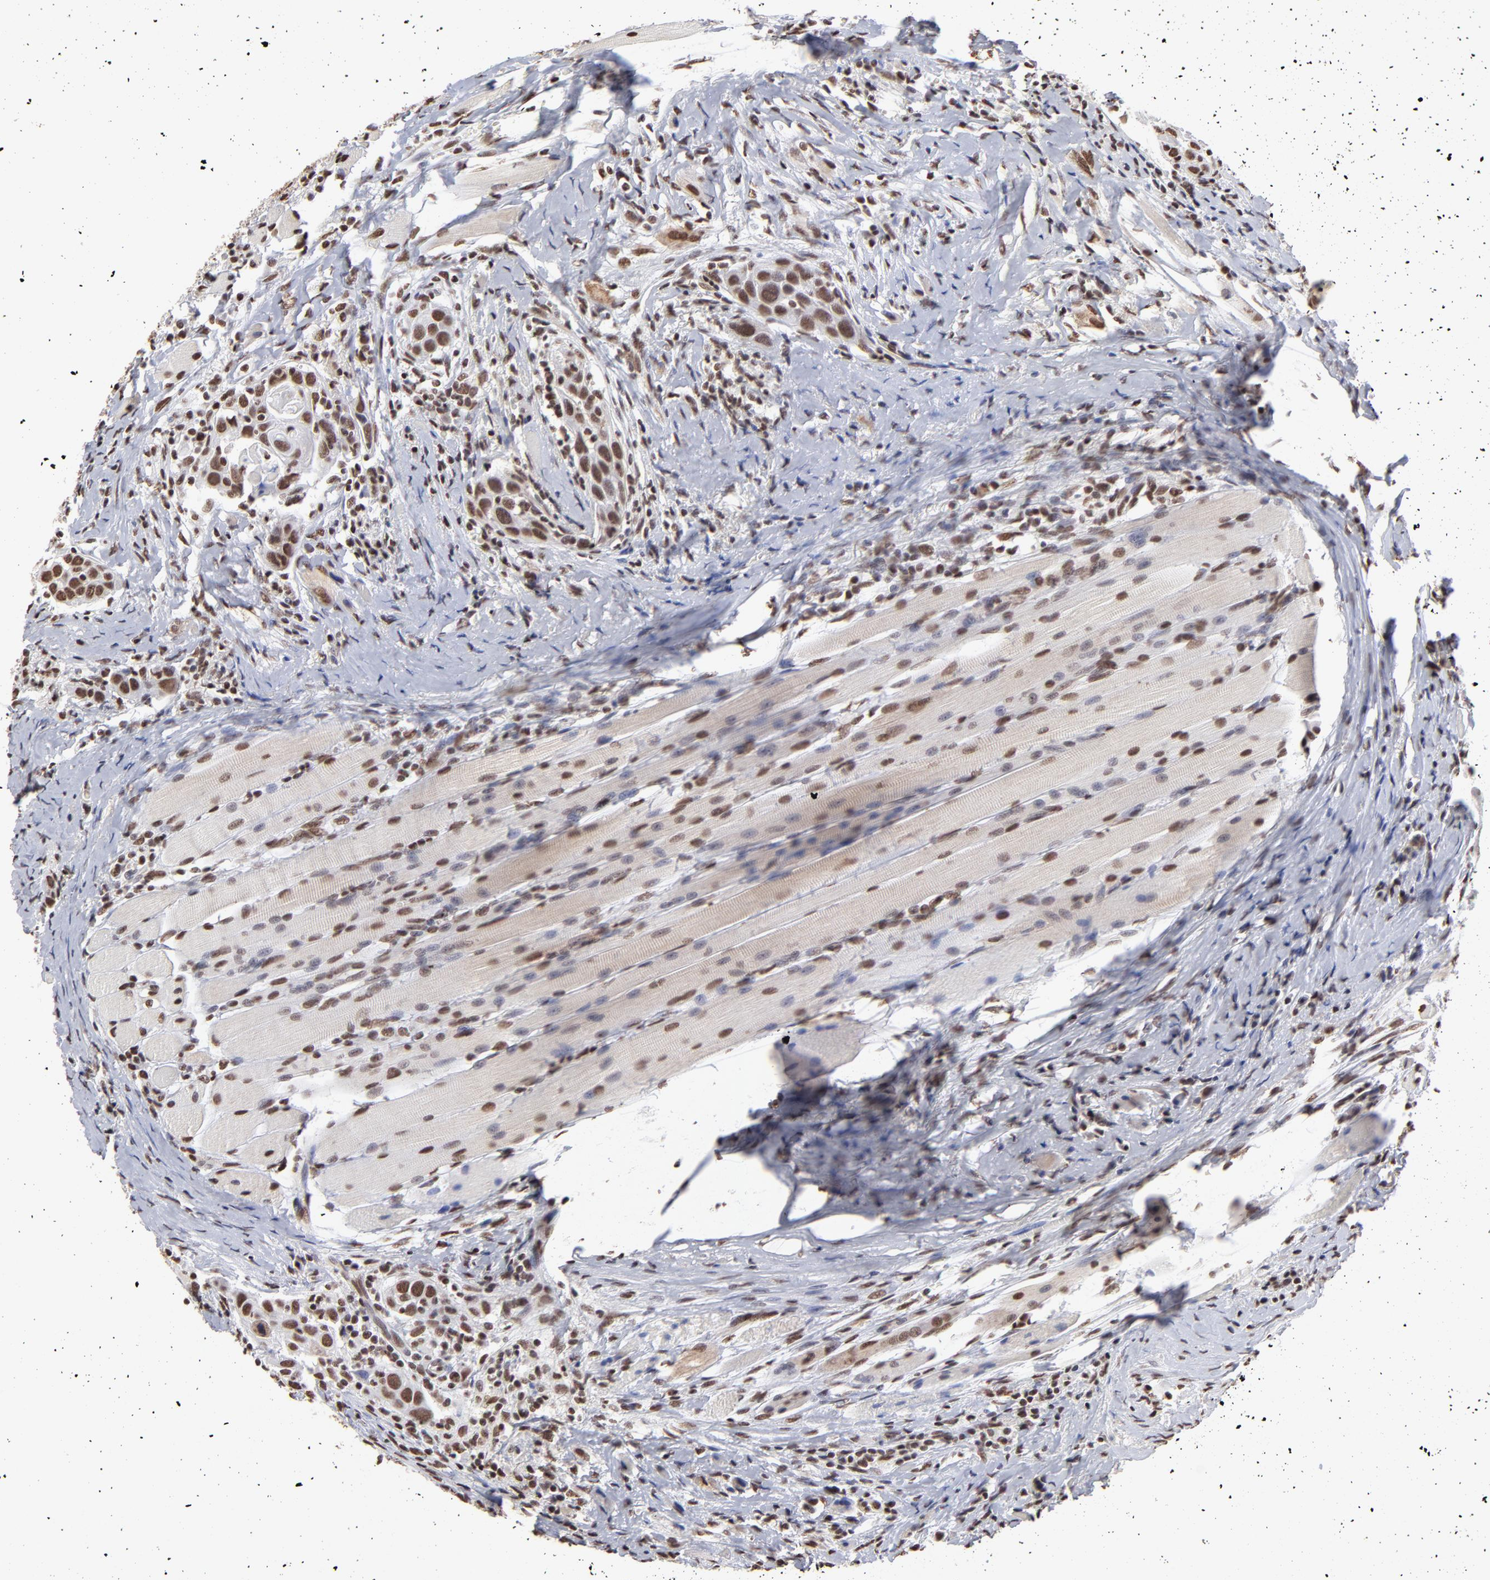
{"staining": {"intensity": "strong", "quantity": ">75%", "location": "nuclear"}, "tissue": "head and neck cancer", "cell_type": "Tumor cells", "image_type": "cancer", "snomed": [{"axis": "morphology", "description": "Squamous cell carcinoma, NOS"}, {"axis": "topography", "description": "Oral tissue"}, {"axis": "topography", "description": "Head-Neck"}], "caption": "The immunohistochemical stain labels strong nuclear positivity in tumor cells of head and neck cancer tissue. The staining is performed using DAB (3,3'-diaminobenzidine) brown chromogen to label protein expression. The nuclei are counter-stained blue using hematoxylin.", "gene": "ZNF3", "patient": {"sex": "female", "age": 50}}